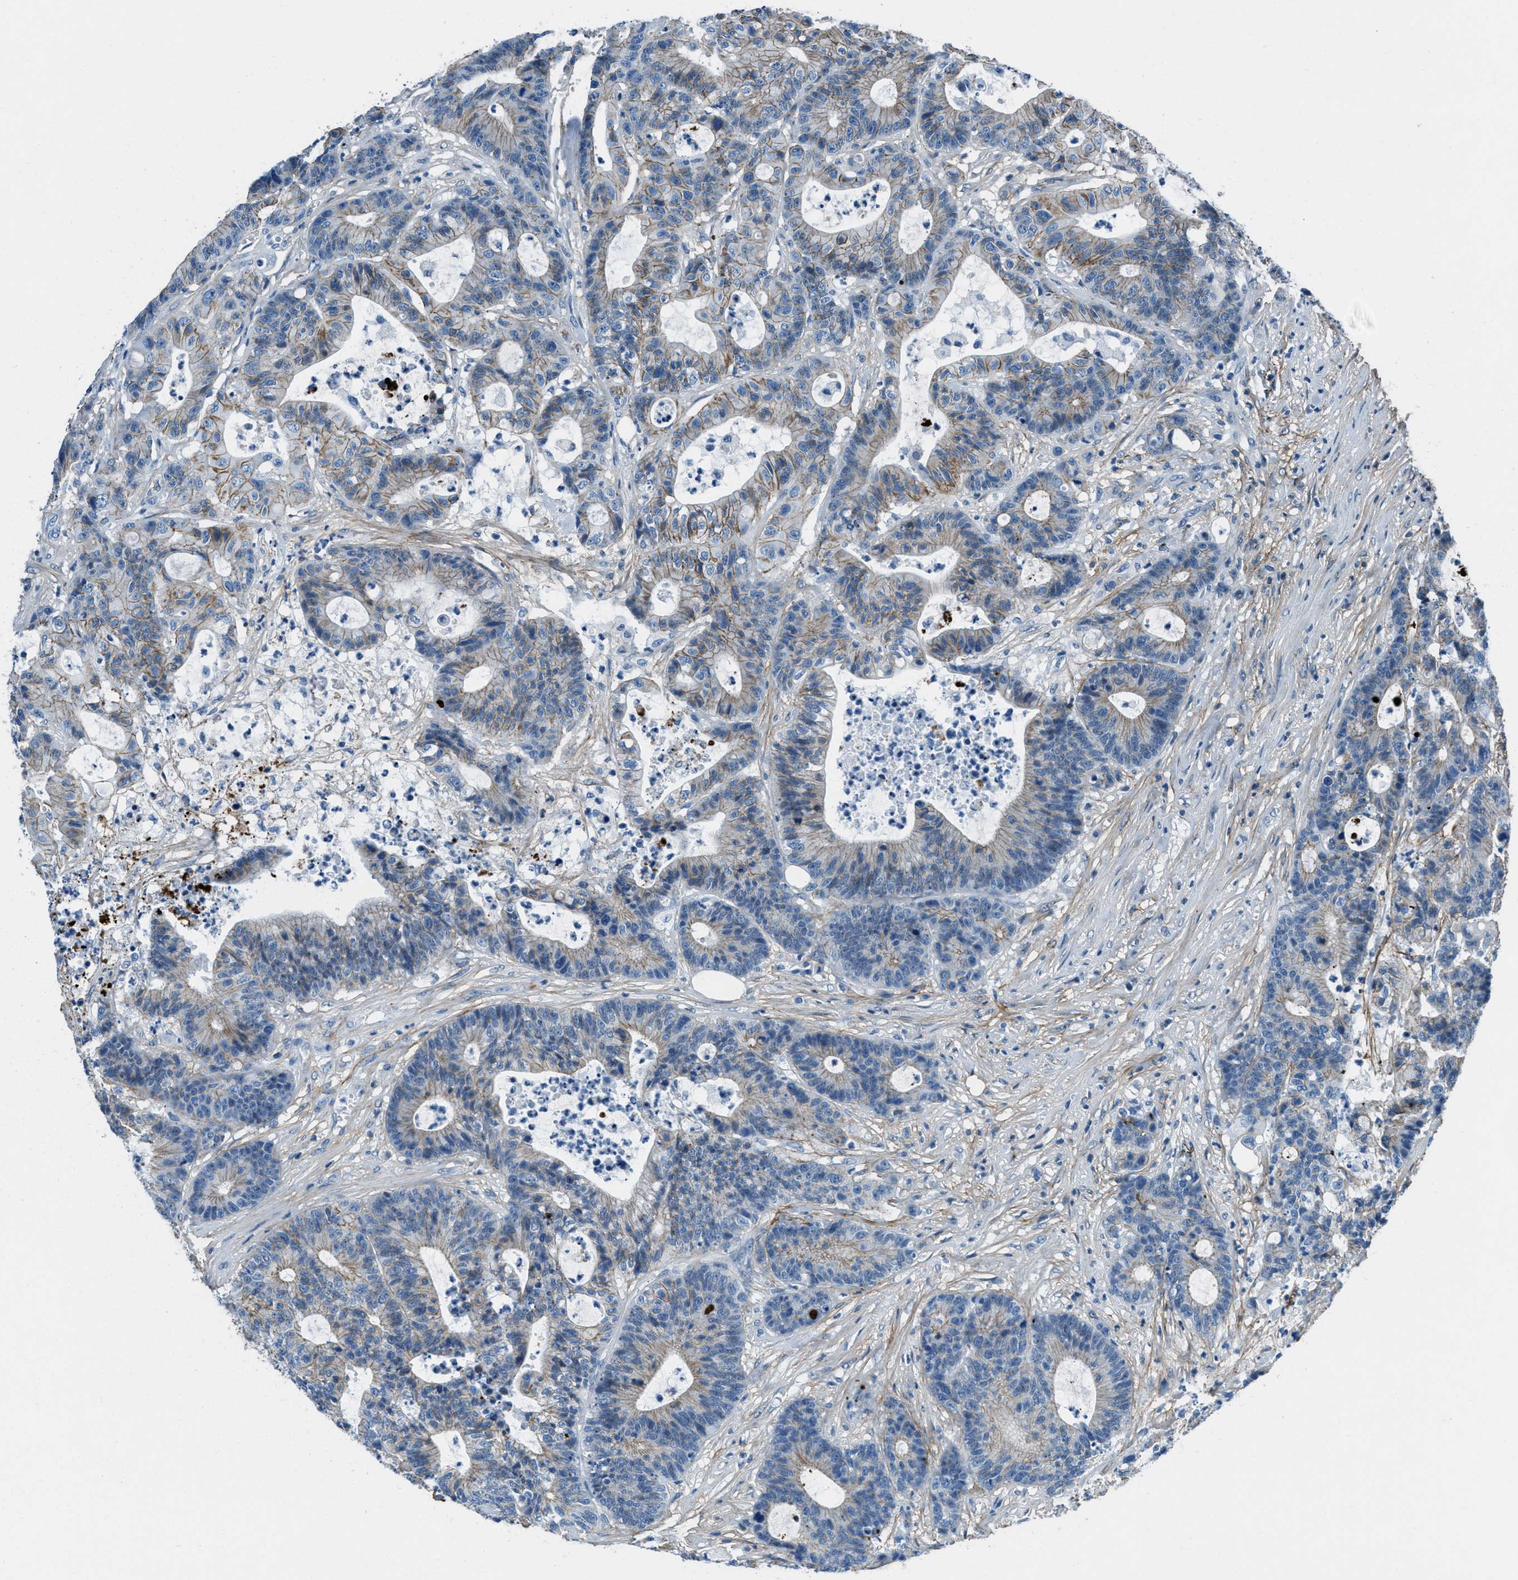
{"staining": {"intensity": "moderate", "quantity": "<25%", "location": "cytoplasmic/membranous"}, "tissue": "colorectal cancer", "cell_type": "Tumor cells", "image_type": "cancer", "snomed": [{"axis": "morphology", "description": "Adenocarcinoma, NOS"}, {"axis": "topography", "description": "Colon"}], "caption": "DAB (3,3'-diaminobenzidine) immunohistochemical staining of human colorectal adenocarcinoma displays moderate cytoplasmic/membranous protein positivity in approximately <25% of tumor cells. The protein of interest is stained brown, and the nuclei are stained in blue (DAB IHC with brightfield microscopy, high magnification).", "gene": "FBN1", "patient": {"sex": "female", "age": 84}}